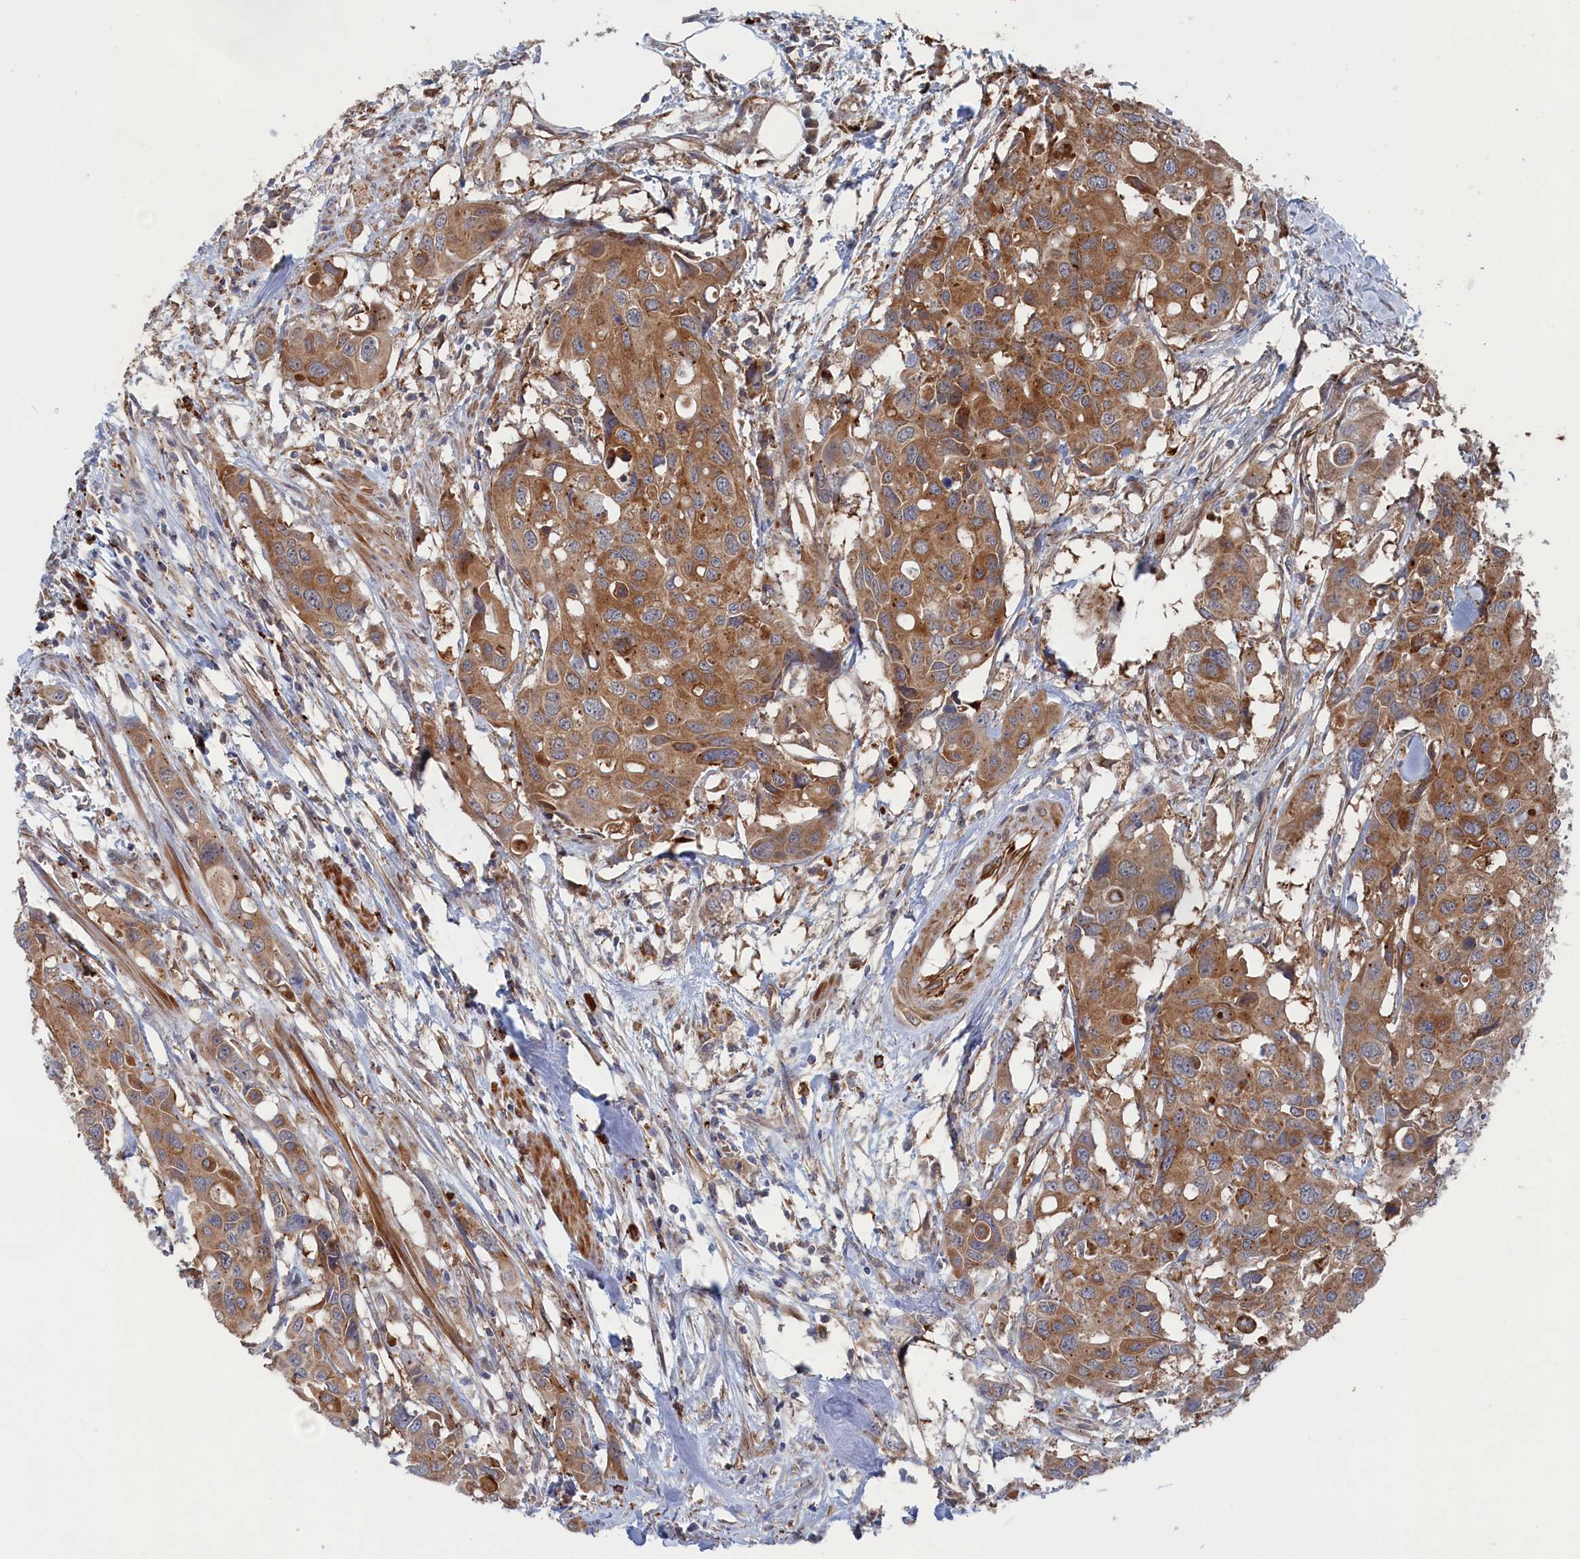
{"staining": {"intensity": "moderate", "quantity": ">75%", "location": "cytoplasmic/membranous"}, "tissue": "colorectal cancer", "cell_type": "Tumor cells", "image_type": "cancer", "snomed": [{"axis": "morphology", "description": "Adenocarcinoma, NOS"}, {"axis": "topography", "description": "Colon"}], "caption": "There is medium levels of moderate cytoplasmic/membranous expression in tumor cells of colorectal cancer, as demonstrated by immunohistochemical staining (brown color).", "gene": "FILIP1L", "patient": {"sex": "male", "age": 77}}